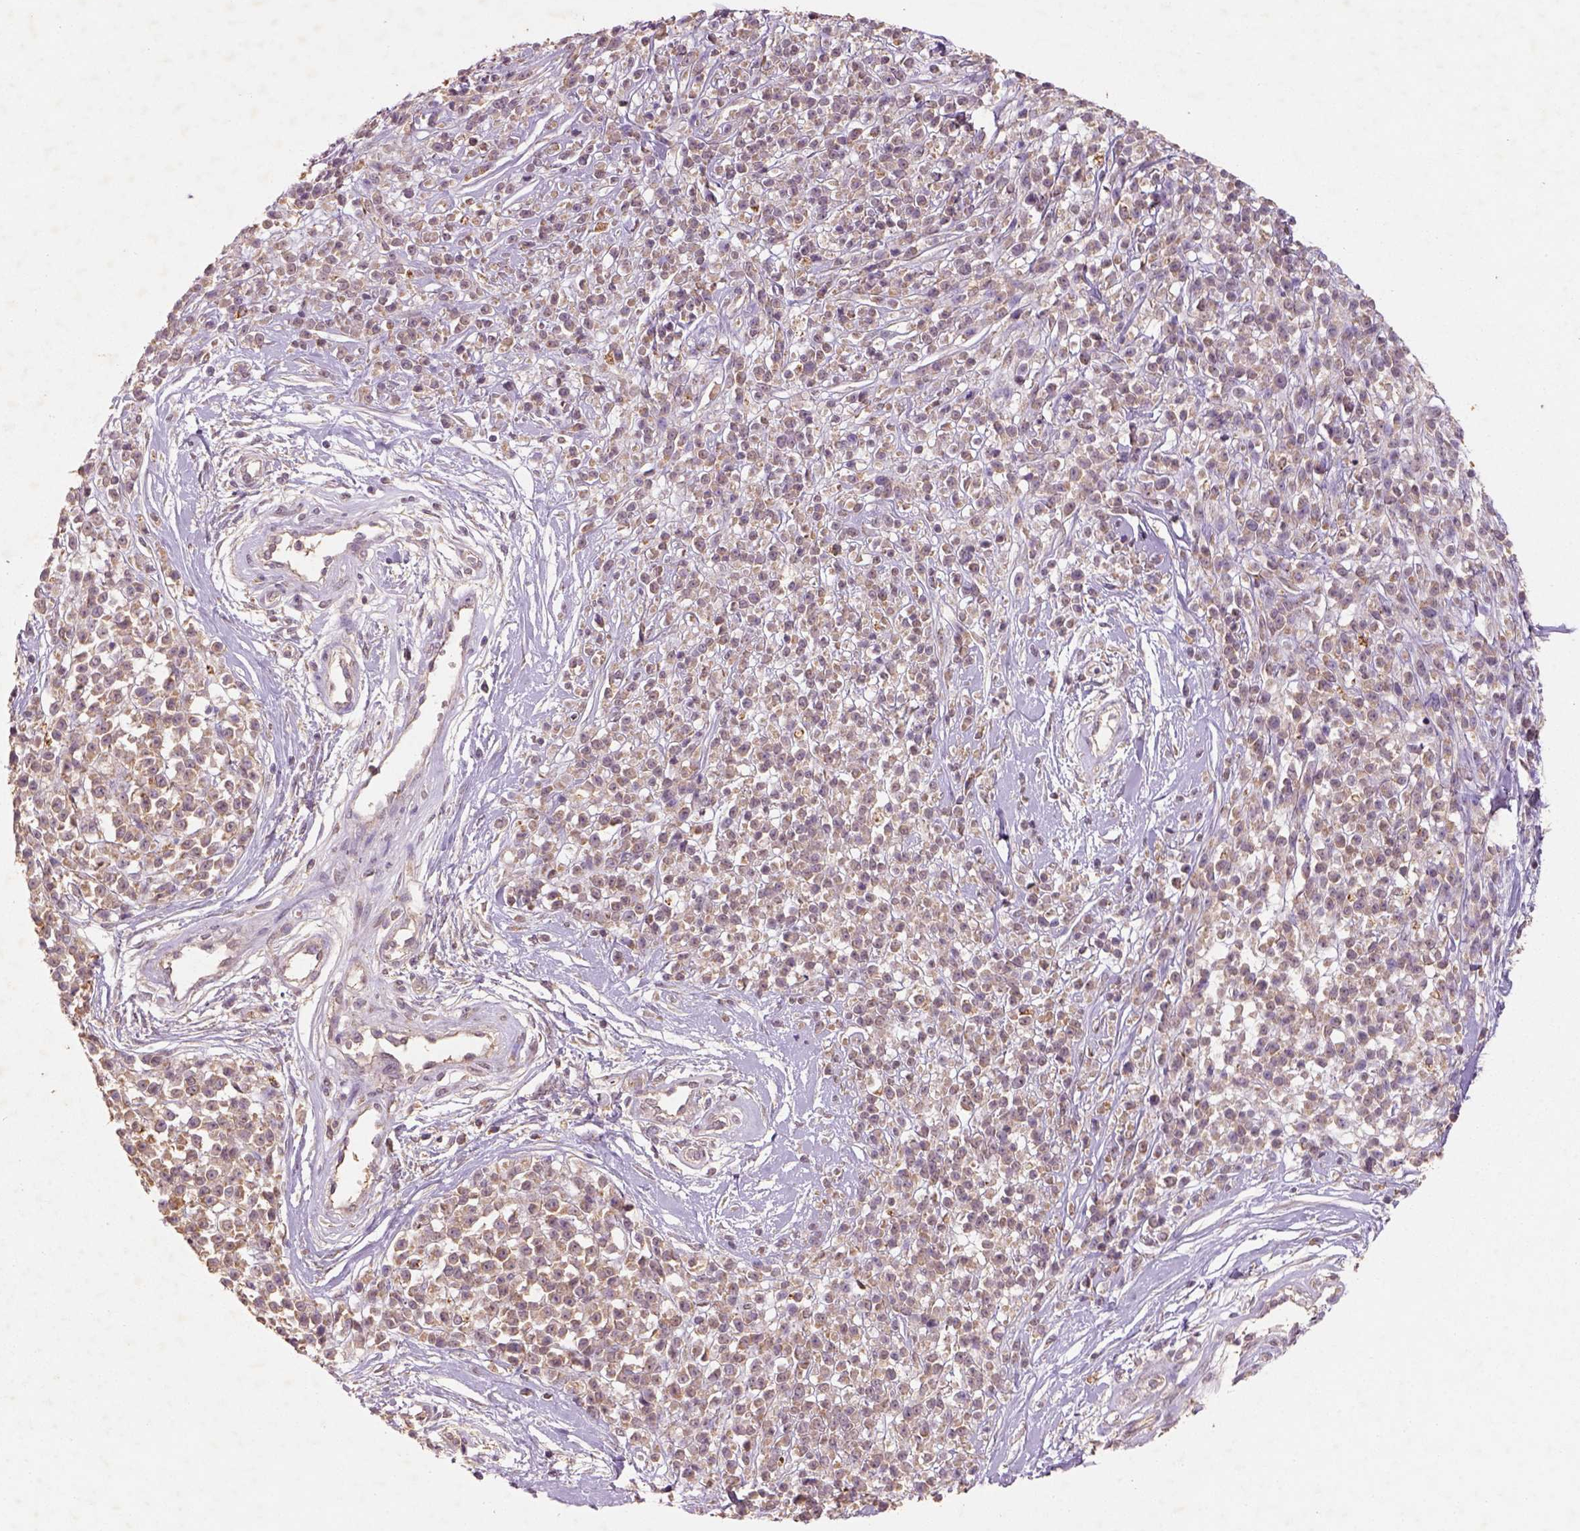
{"staining": {"intensity": "weak", "quantity": ">75%", "location": "cytoplasmic/membranous"}, "tissue": "melanoma", "cell_type": "Tumor cells", "image_type": "cancer", "snomed": [{"axis": "morphology", "description": "Malignant melanoma, NOS"}, {"axis": "topography", "description": "Skin"}, {"axis": "topography", "description": "Skin of trunk"}], "caption": "Immunohistochemistry micrograph of neoplastic tissue: human malignant melanoma stained using IHC displays low levels of weak protein expression localized specifically in the cytoplasmic/membranous of tumor cells, appearing as a cytoplasmic/membranous brown color.", "gene": "AP2B1", "patient": {"sex": "male", "age": 74}}